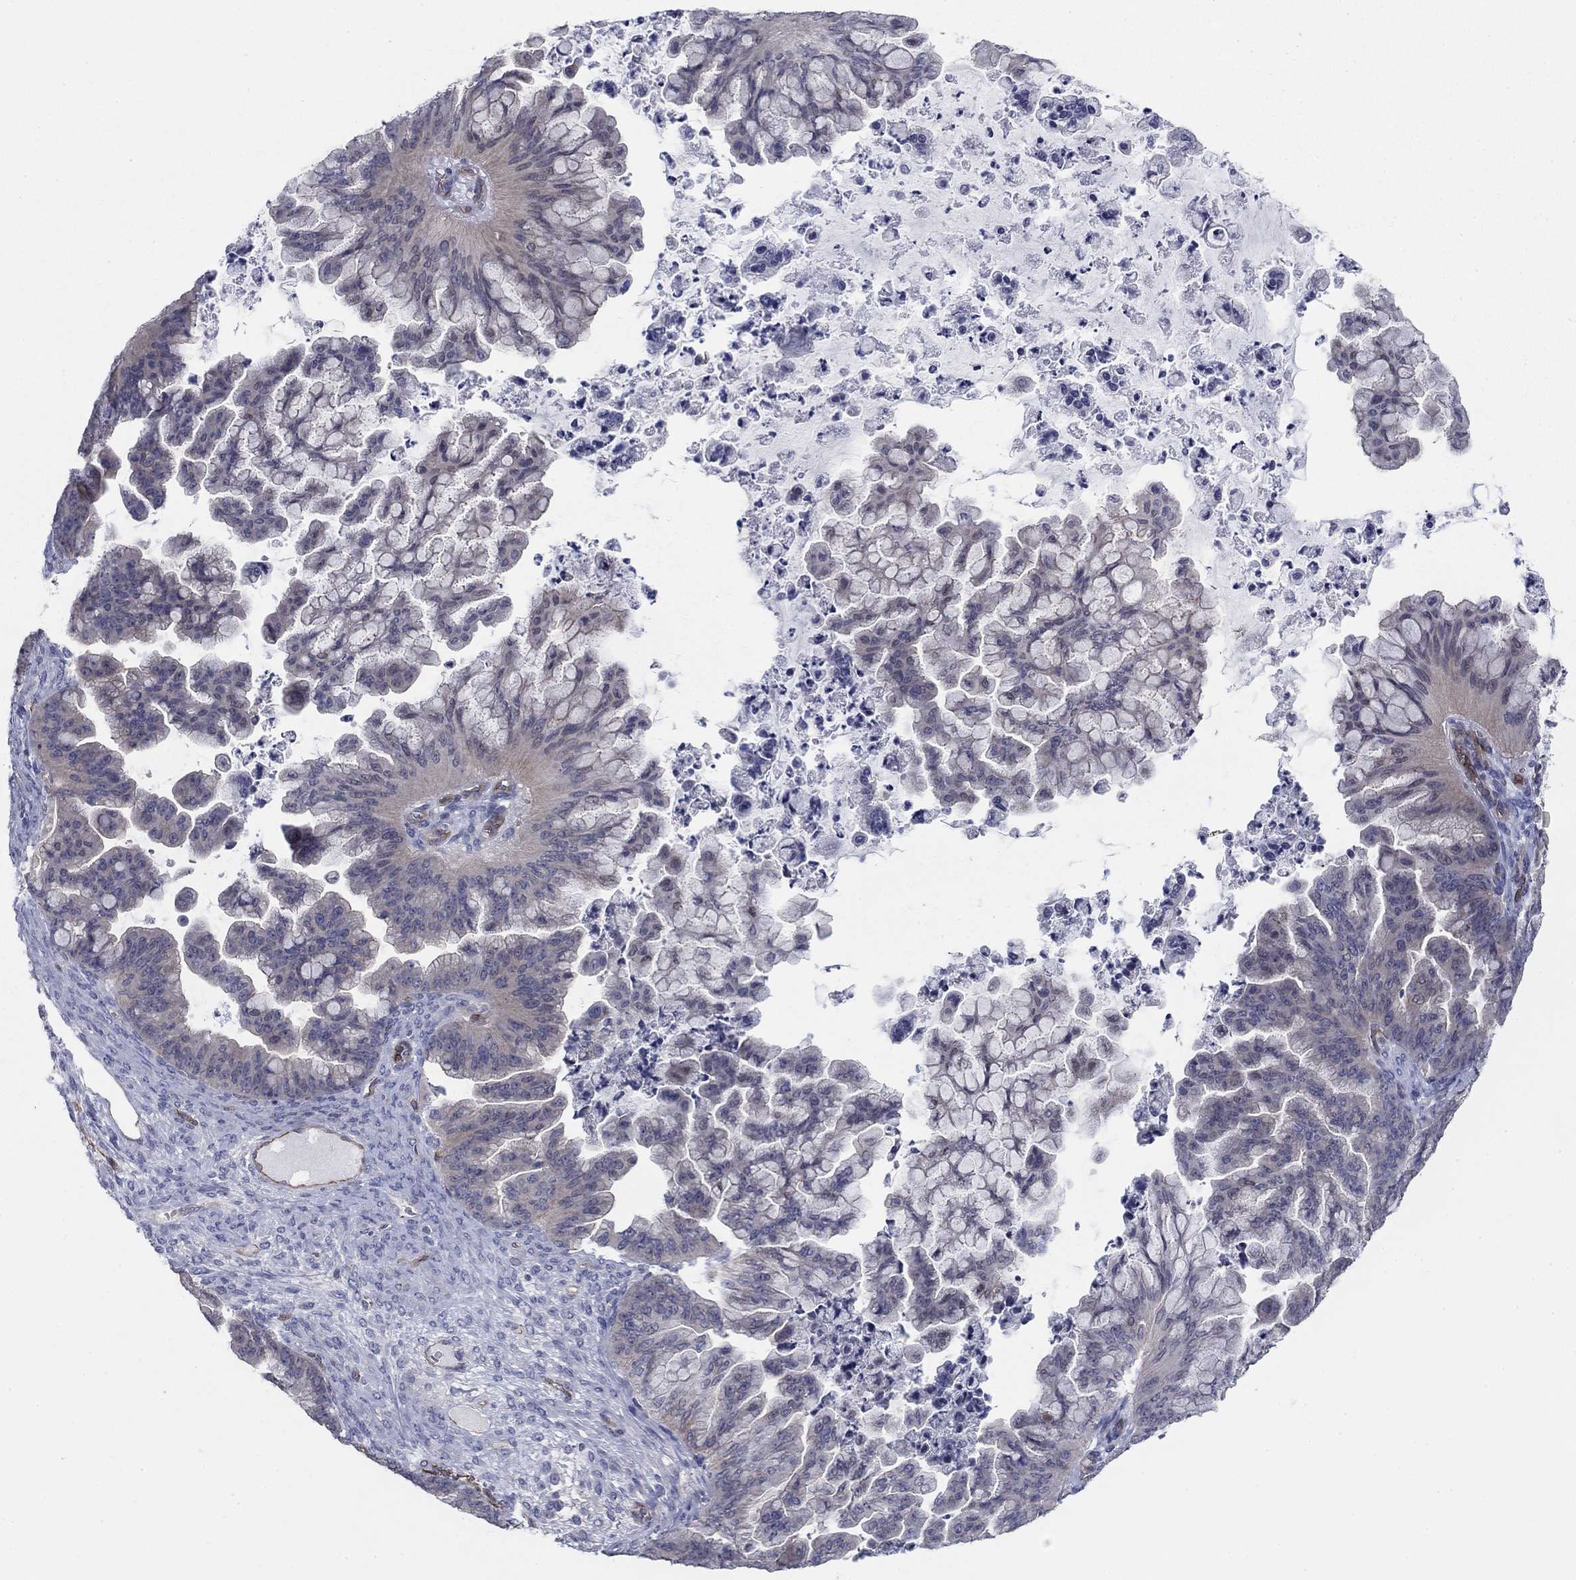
{"staining": {"intensity": "negative", "quantity": "none", "location": "none"}, "tissue": "ovarian cancer", "cell_type": "Tumor cells", "image_type": "cancer", "snomed": [{"axis": "morphology", "description": "Cystadenocarcinoma, mucinous, NOS"}, {"axis": "topography", "description": "Ovary"}], "caption": "A micrograph of human ovarian cancer is negative for staining in tumor cells.", "gene": "PSD4", "patient": {"sex": "female", "age": 67}}